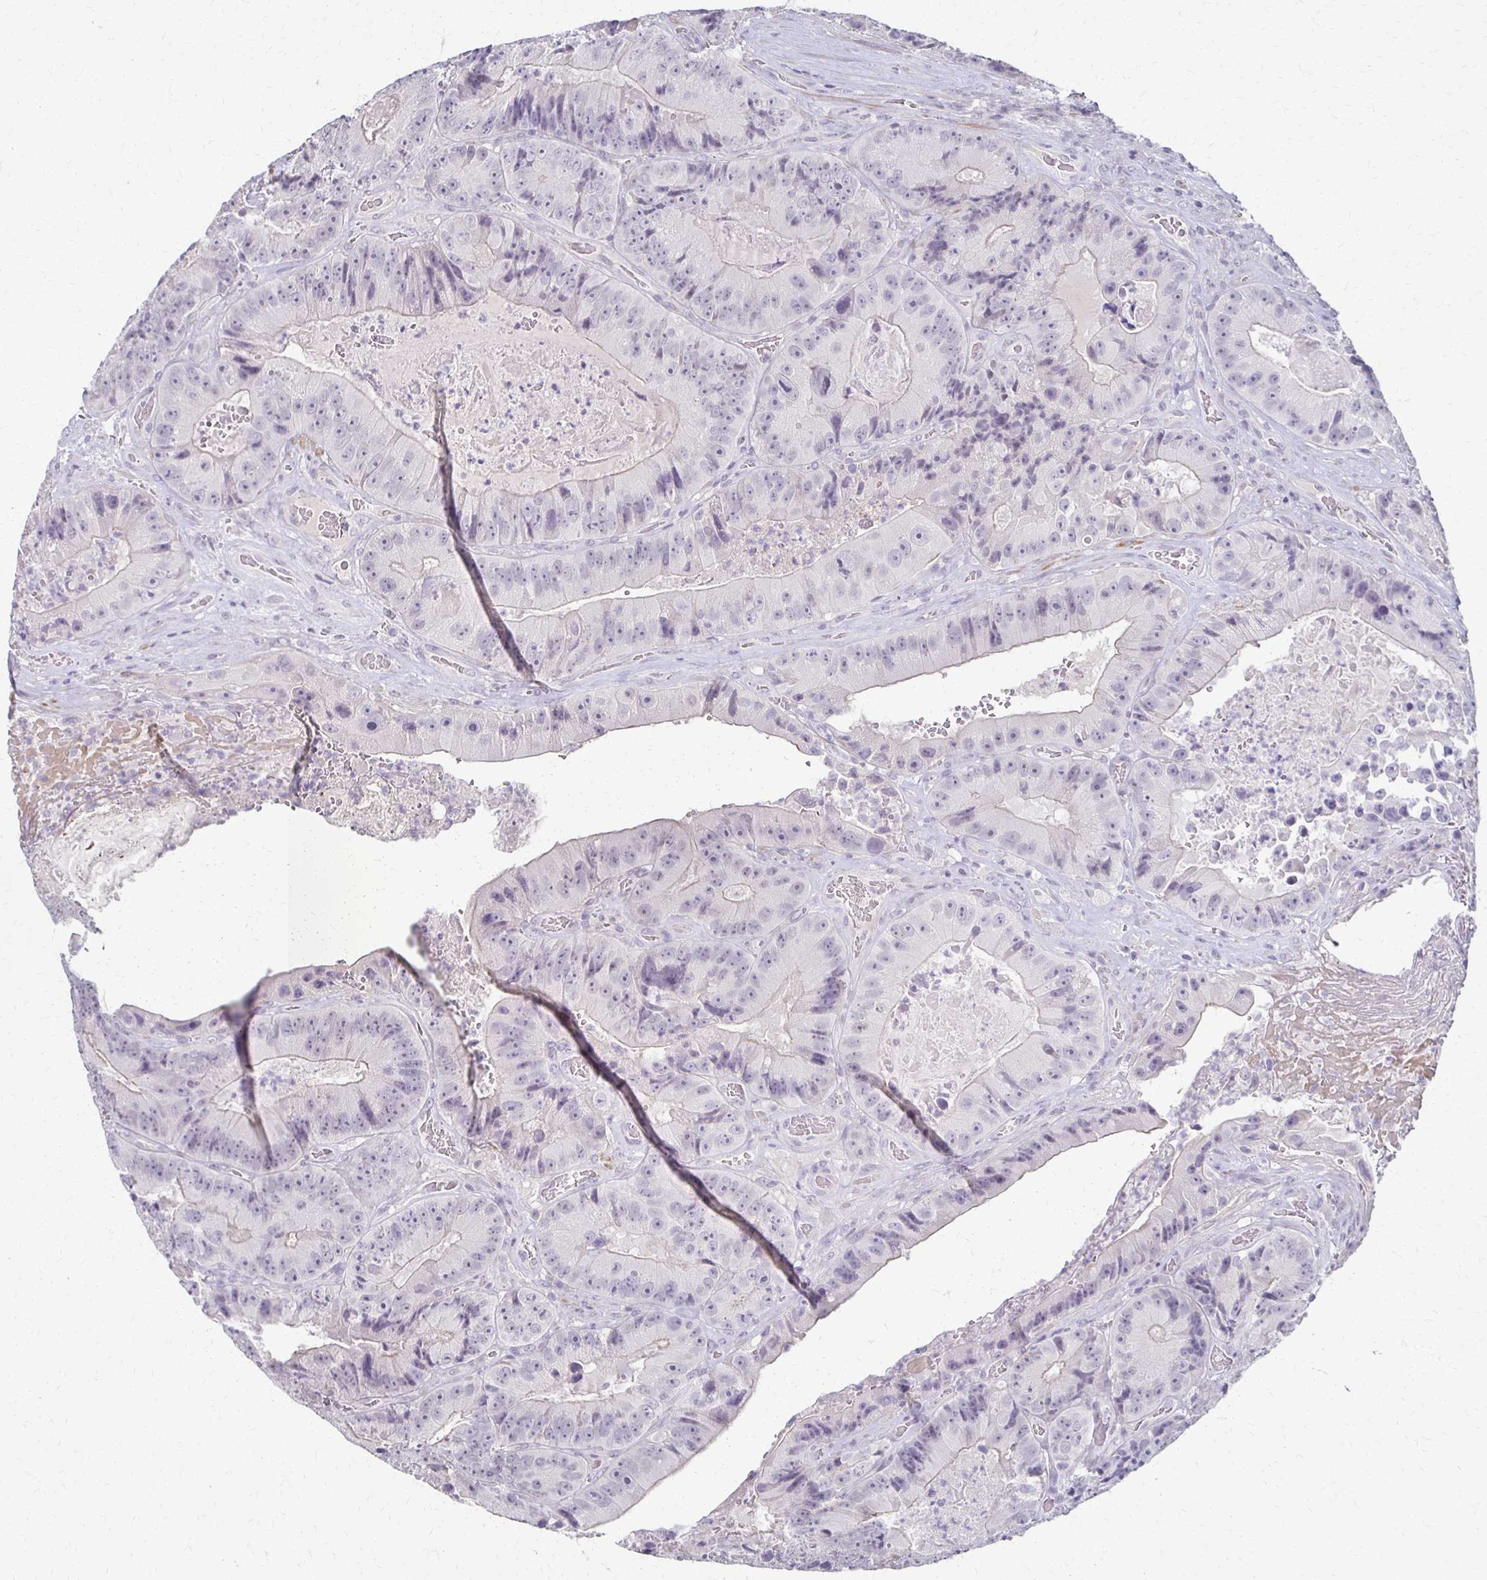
{"staining": {"intensity": "negative", "quantity": "none", "location": "none"}, "tissue": "colorectal cancer", "cell_type": "Tumor cells", "image_type": "cancer", "snomed": [{"axis": "morphology", "description": "Adenocarcinoma, NOS"}, {"axis": "topography", "description": "Colon"}], "caption": "Immunohistochemistry histopathology image of neoplastic tissue: human colorectal cancer stained with DAB (3,3'-diaminobenzidine) demonstrates no significant protein positivity in tumor cells.", "gene": "FOXO4", "patient": {"sex": "female", "age": 86}}